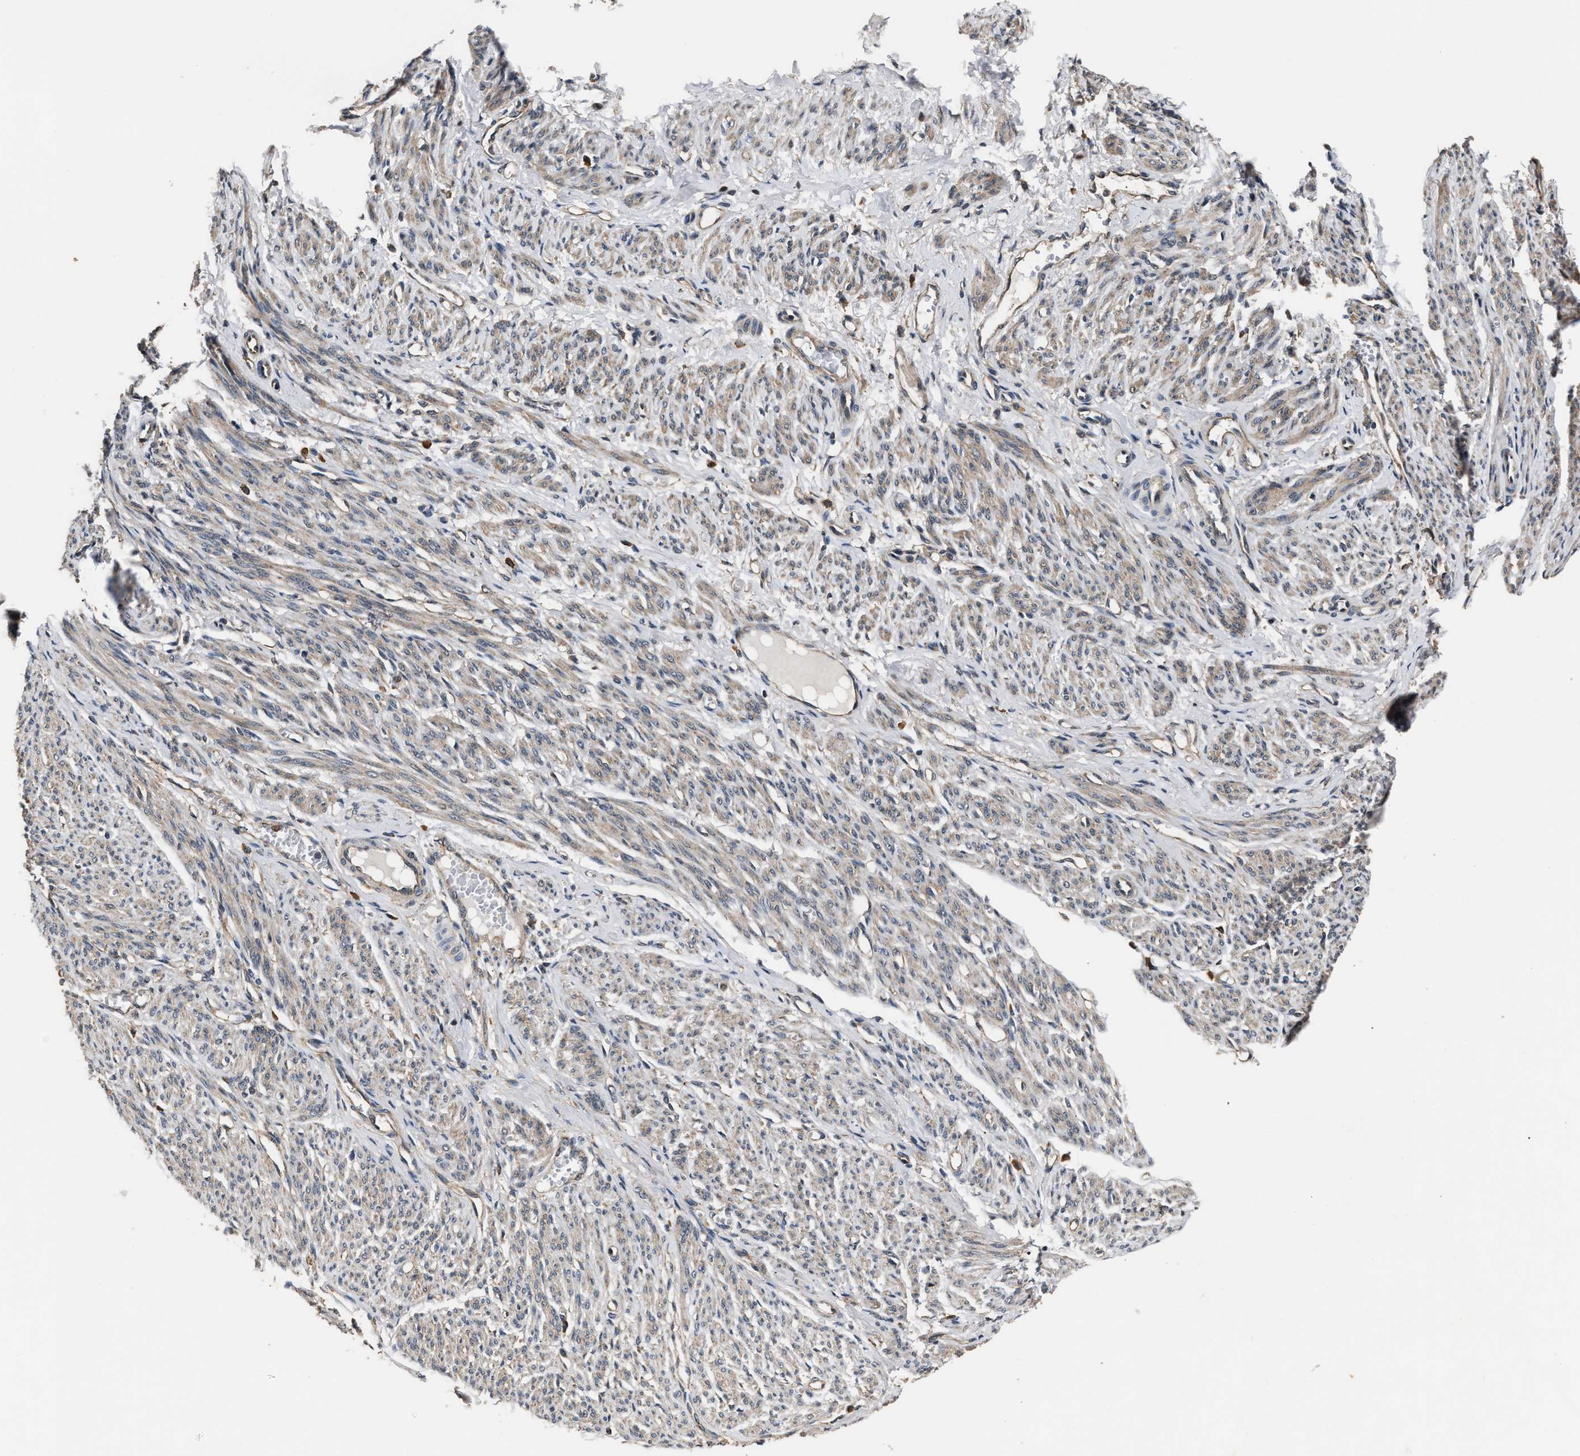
{"staining": {"intensity": "weak", "quantity": ">75%", "location": "cytoplasmic/membranous"}, "tissue": "smooth muscle", "cell_type": "Smooth muscle cells", "image_type": "normal", "snomed": [{"axis": "morphology", "description": "Normal tissue, NOS"}, {"axis": "topography", "description": "Smooth muscle"}], "caption": "Smooth muscle was stained to show a protein in brown. There is low levels of weak cytoplasmic/membranous staining in approximately >75% of smooth muscle cells.", "gene": "IMPDH2", "patient": {"sex": "female", "age": 65}}